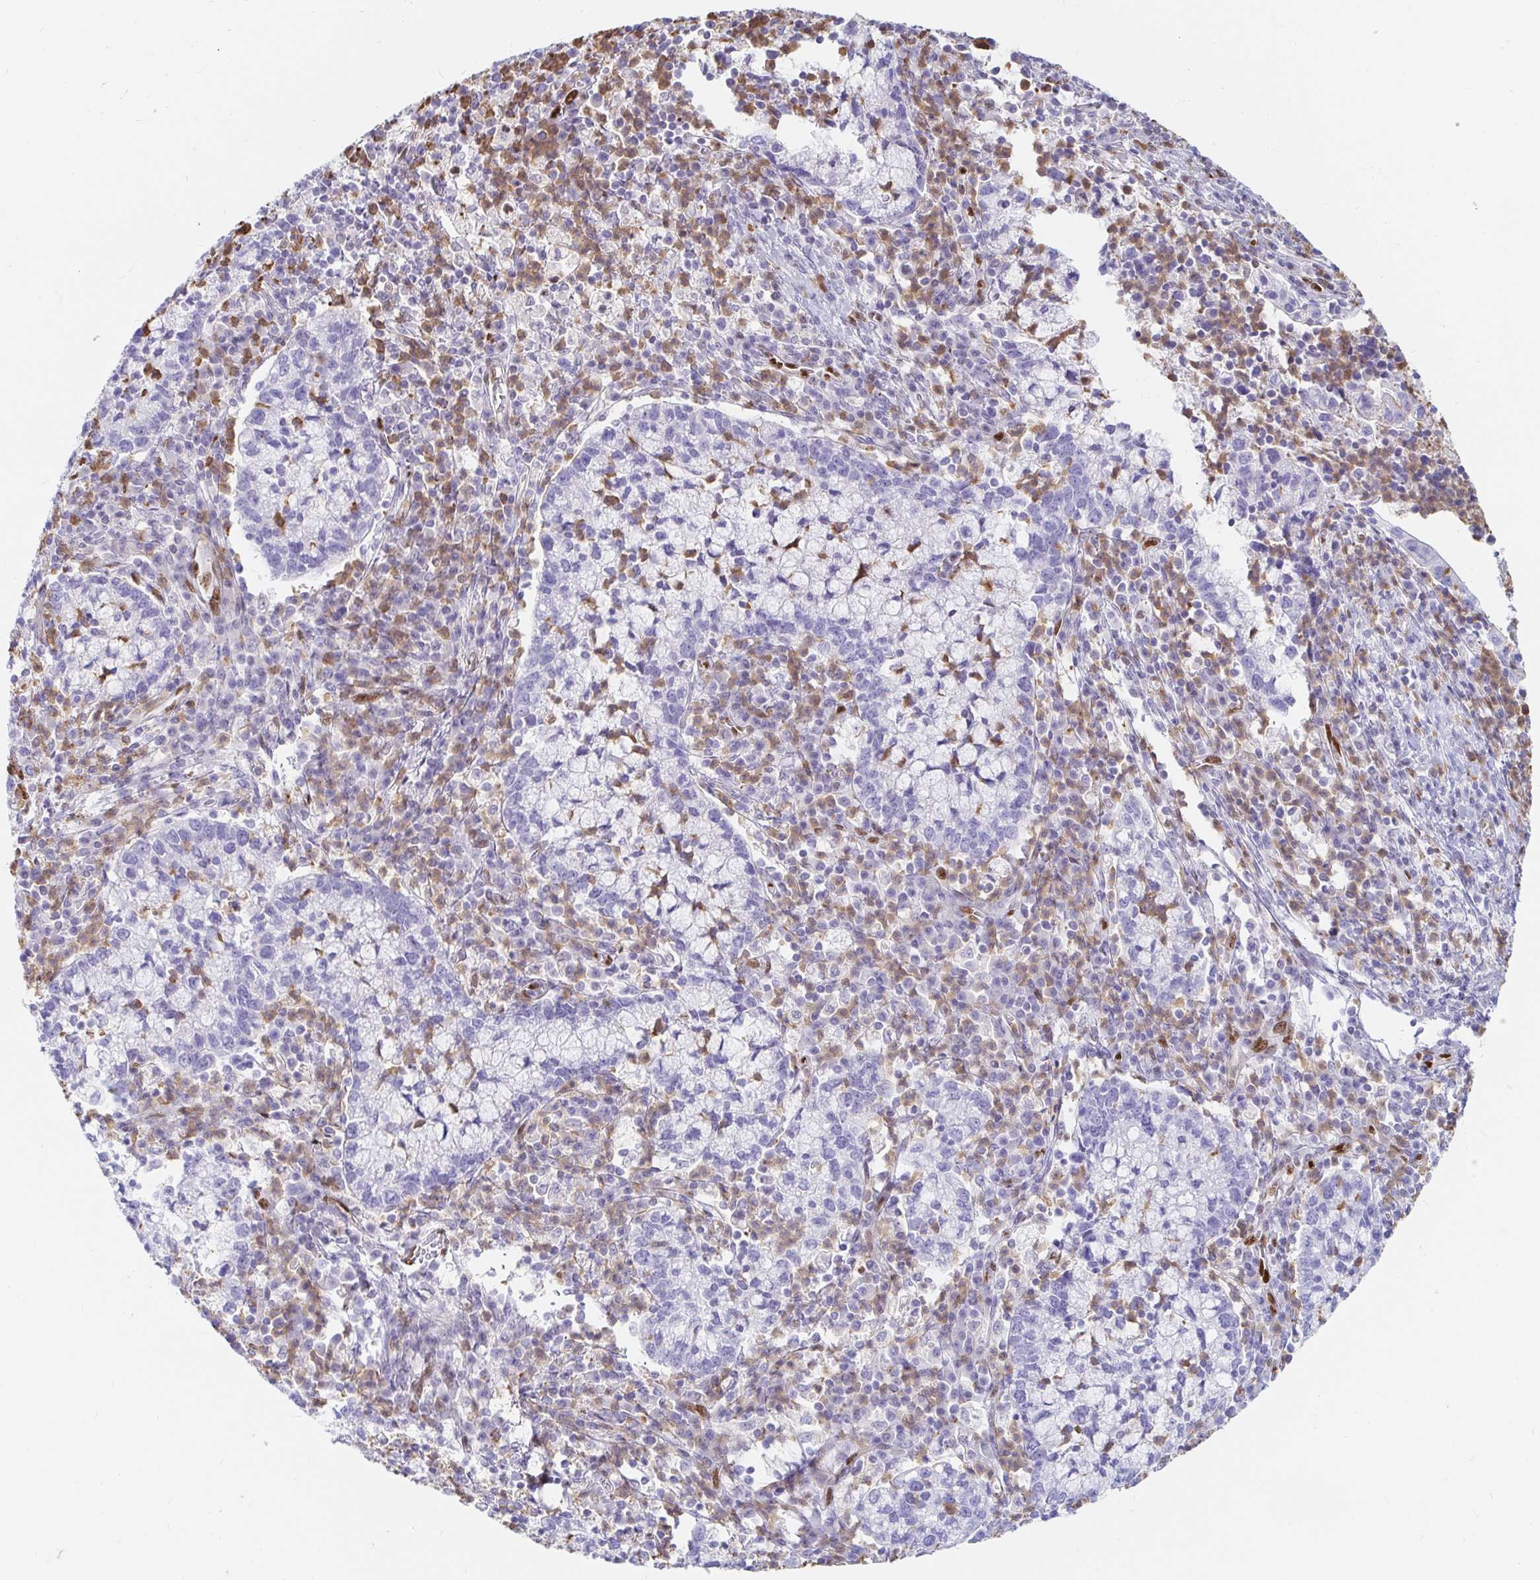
{"staining": {"intensity": "negative", "quantity": "none", "location": "none"}, "tissue": "cervical cancer", "cell_type": "Tumor cells", "image_type": "cancer", "snomed": [{"axis": "morphology", "description": "Normal tissue, NOS"}, {"axis": "morphology", "description": "Adenocarcinoma, NOS"}, {"axis": "topography", "description": "Cervix"}], "caption": "Immunohistochemistry (IHC) of human cervical cancer (adenocarcinoma) exhibits no staining in tumor cells. (DAB IHC with hematoxylin counter stain).", "gene": "HINFP", "patient": {"sex": "female", "age": 44}}